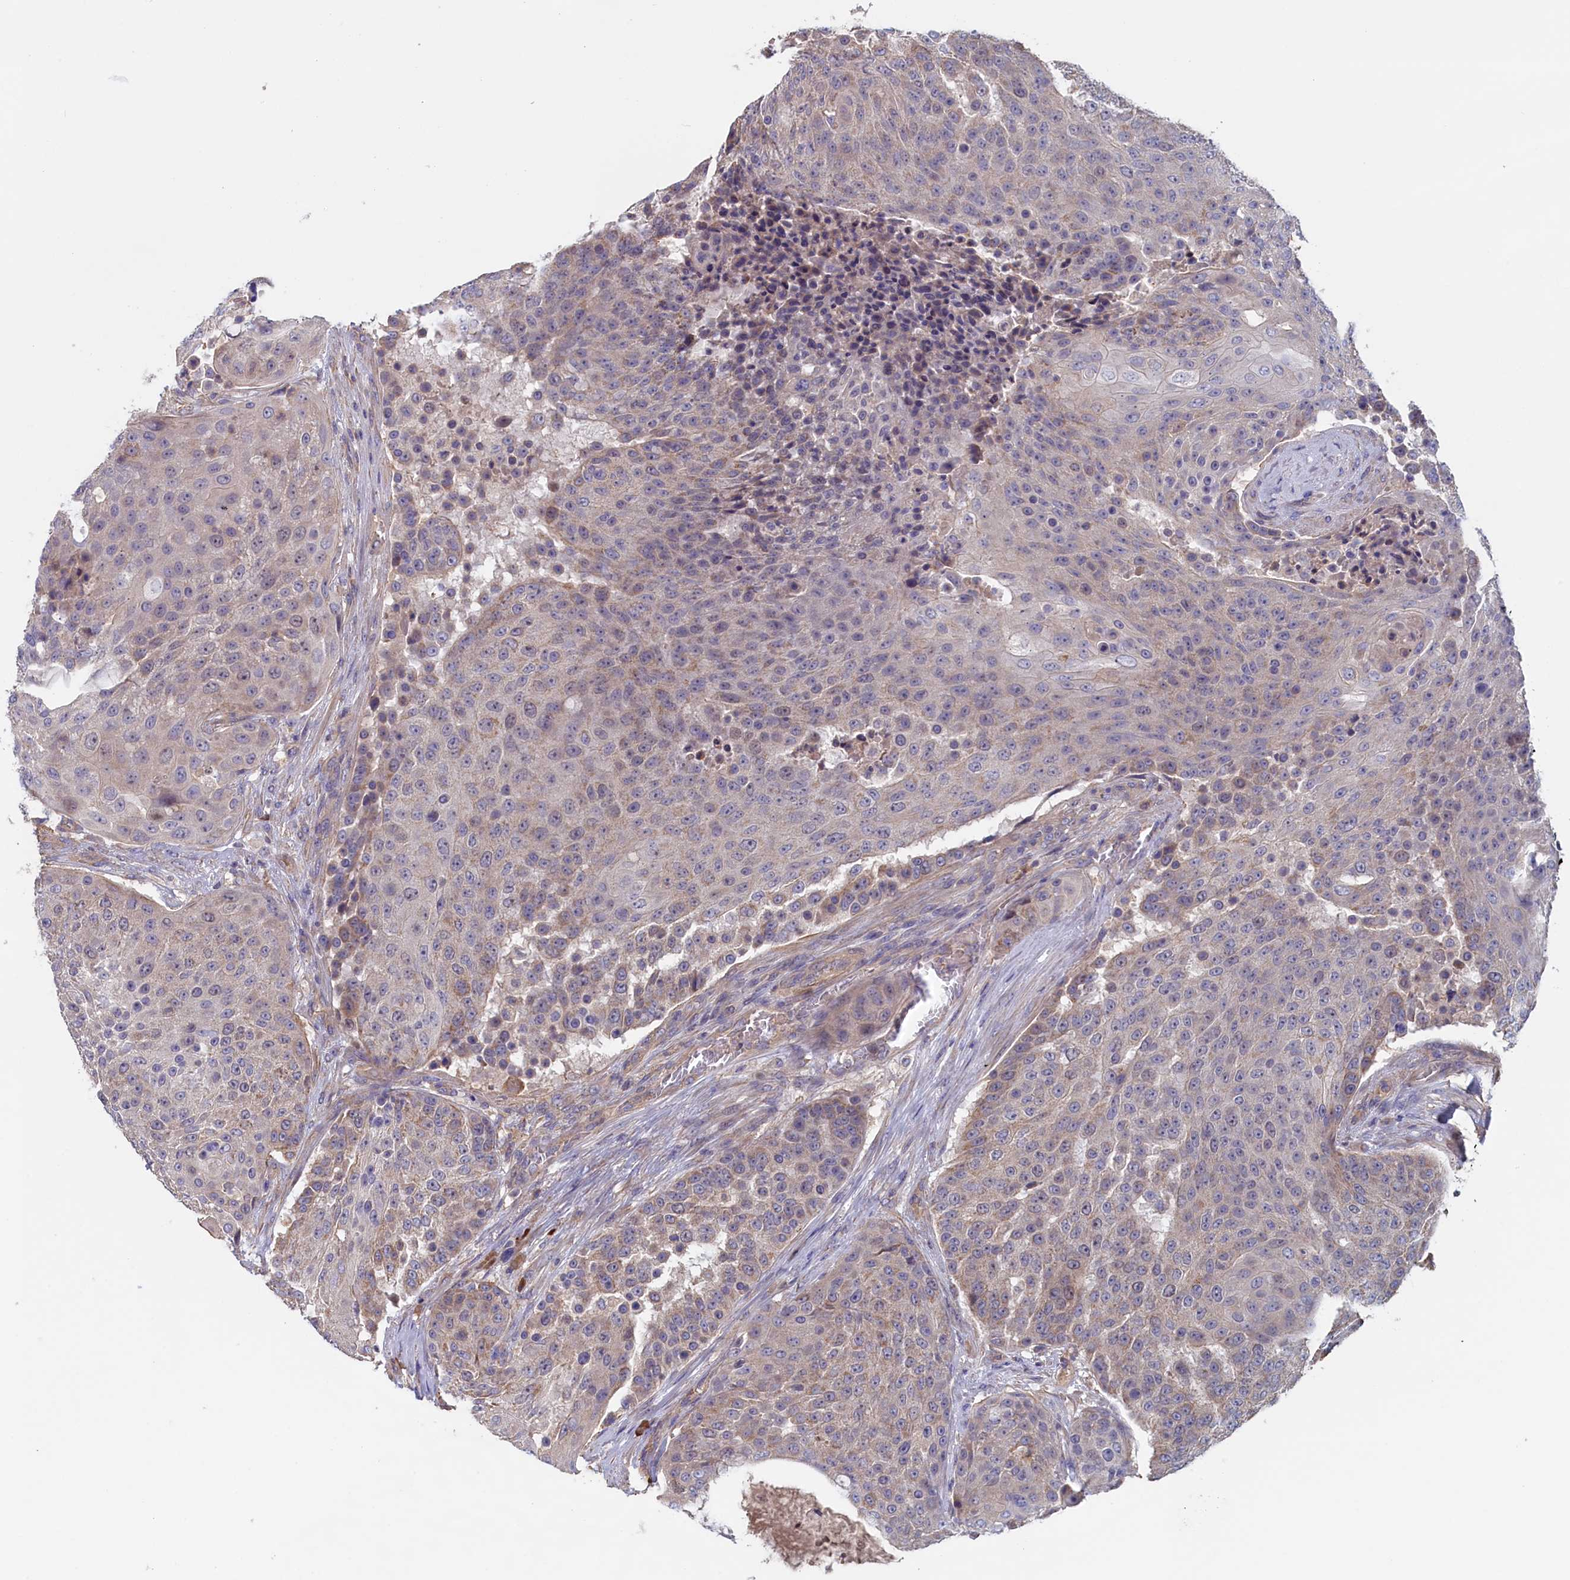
{"staining": {"intensity": "moderate", "quantity": "<25%", "location": "cytoplasmic/membranous"}, "tissue": "urothelial cancer", "cell_type": "Tumor cells", "image_type": "cancer", "snomed": [{"axis": "morphology", "description": "Urothelial carcinoma, High grade"}, {"axis": "topography", "description": "Urinary bladder"}], "caption": "Urothelial cancer stained for a protein (brown) exhibits moderate cytoplasmic/membranous positive staining in about <25% of tumor cells.", "gene": "ANKRD2", "patient": {"sex": "female", "age": 63}}